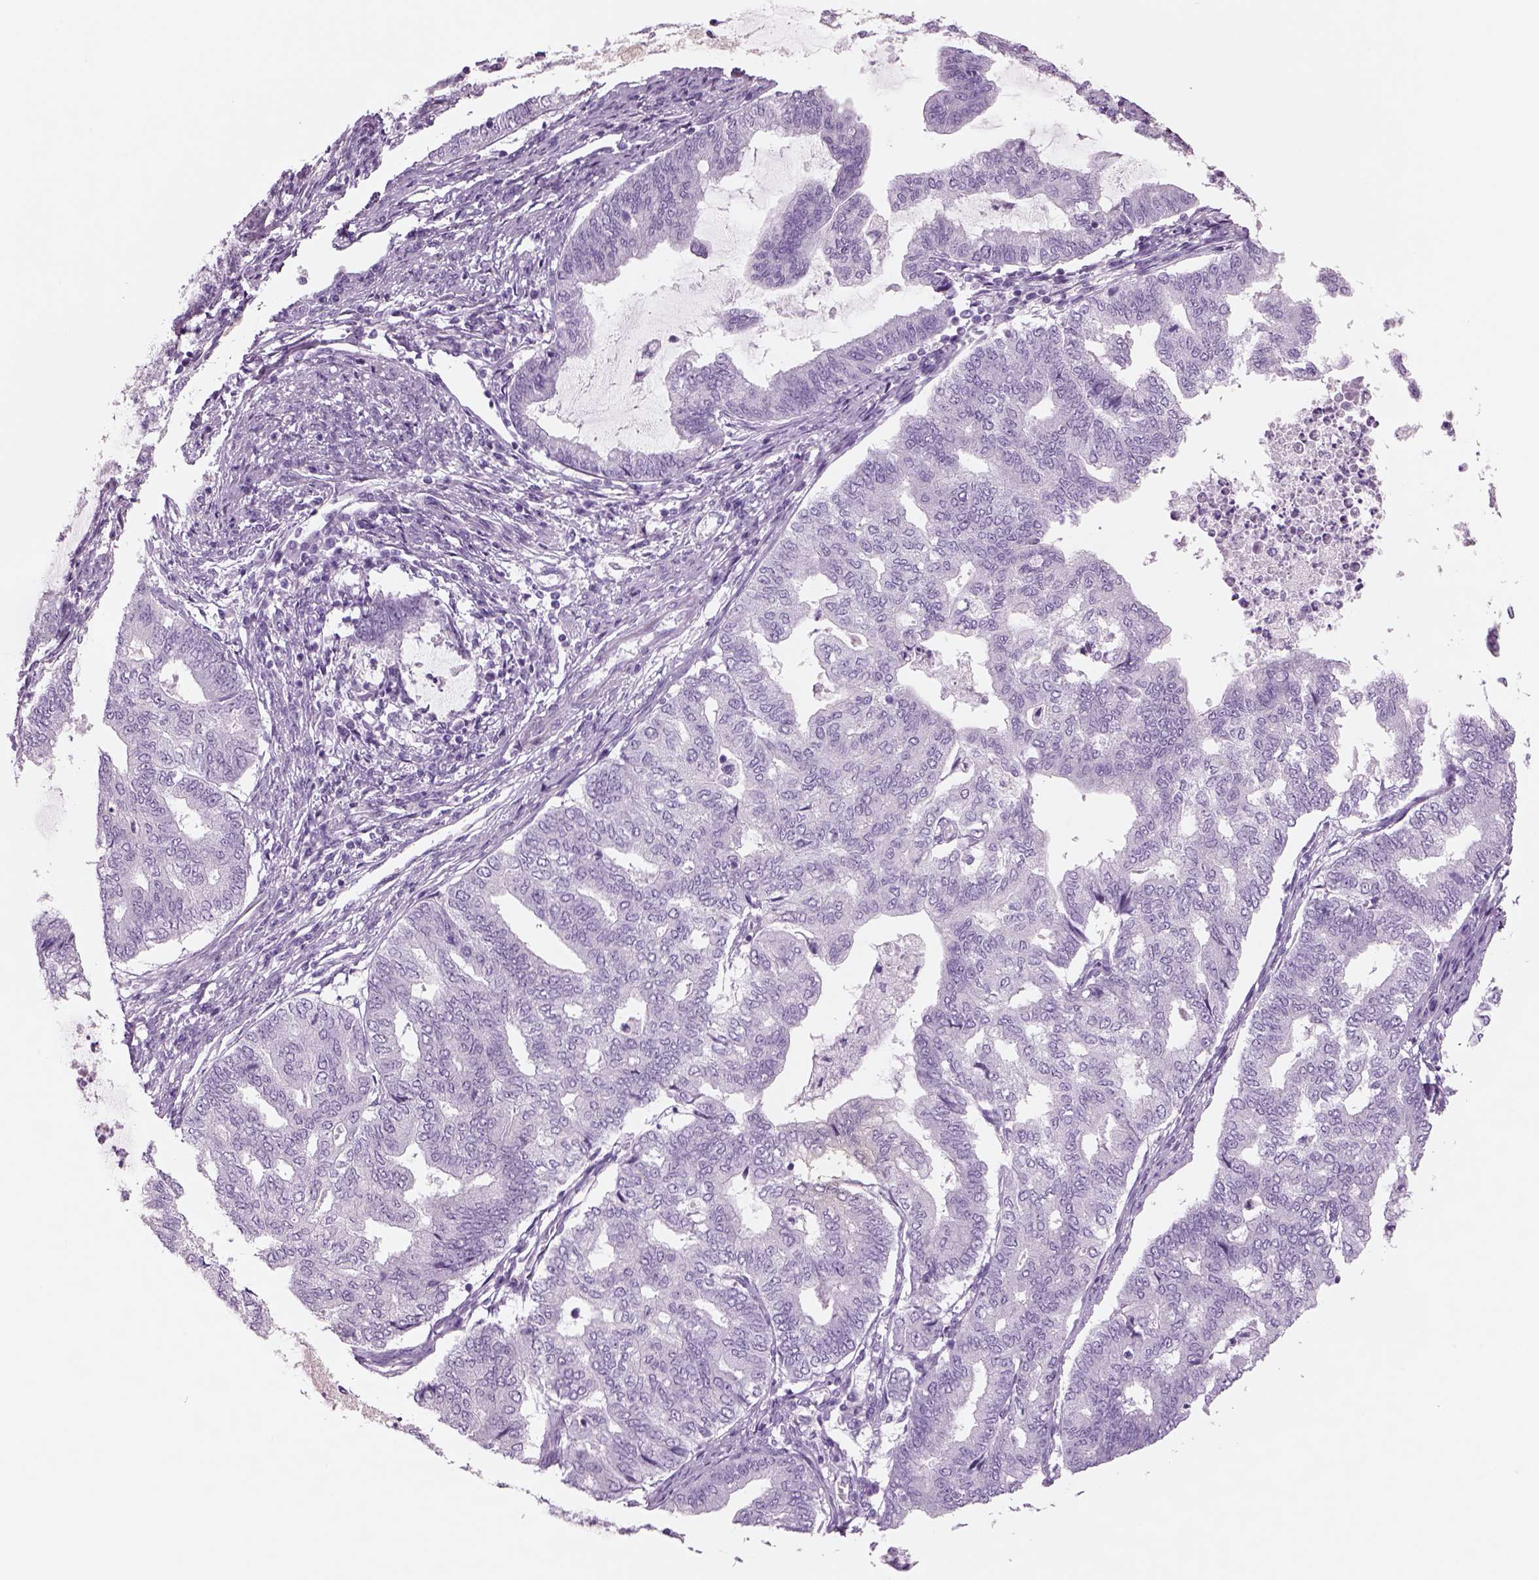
{"staining": {"intensity": "negative", "quantity": "none", "location": "none"}, "tissue": "endometrial cancer", "cell_type": "Tumor cells", "image_type": "cancer", "snomed": [{"axis": "morphology", "description": "Adenocarcinoma, NOS"}, {"axis": "topography", "description": "Endometrium"}], "caption": "DAB (3,3'-diaminobenzidine) immunohistochemical staining of endometrial cancer reveals no significant staining in tumor cells.", "gene": "RHO", "patient": {"sex": "female", "age": 79}}